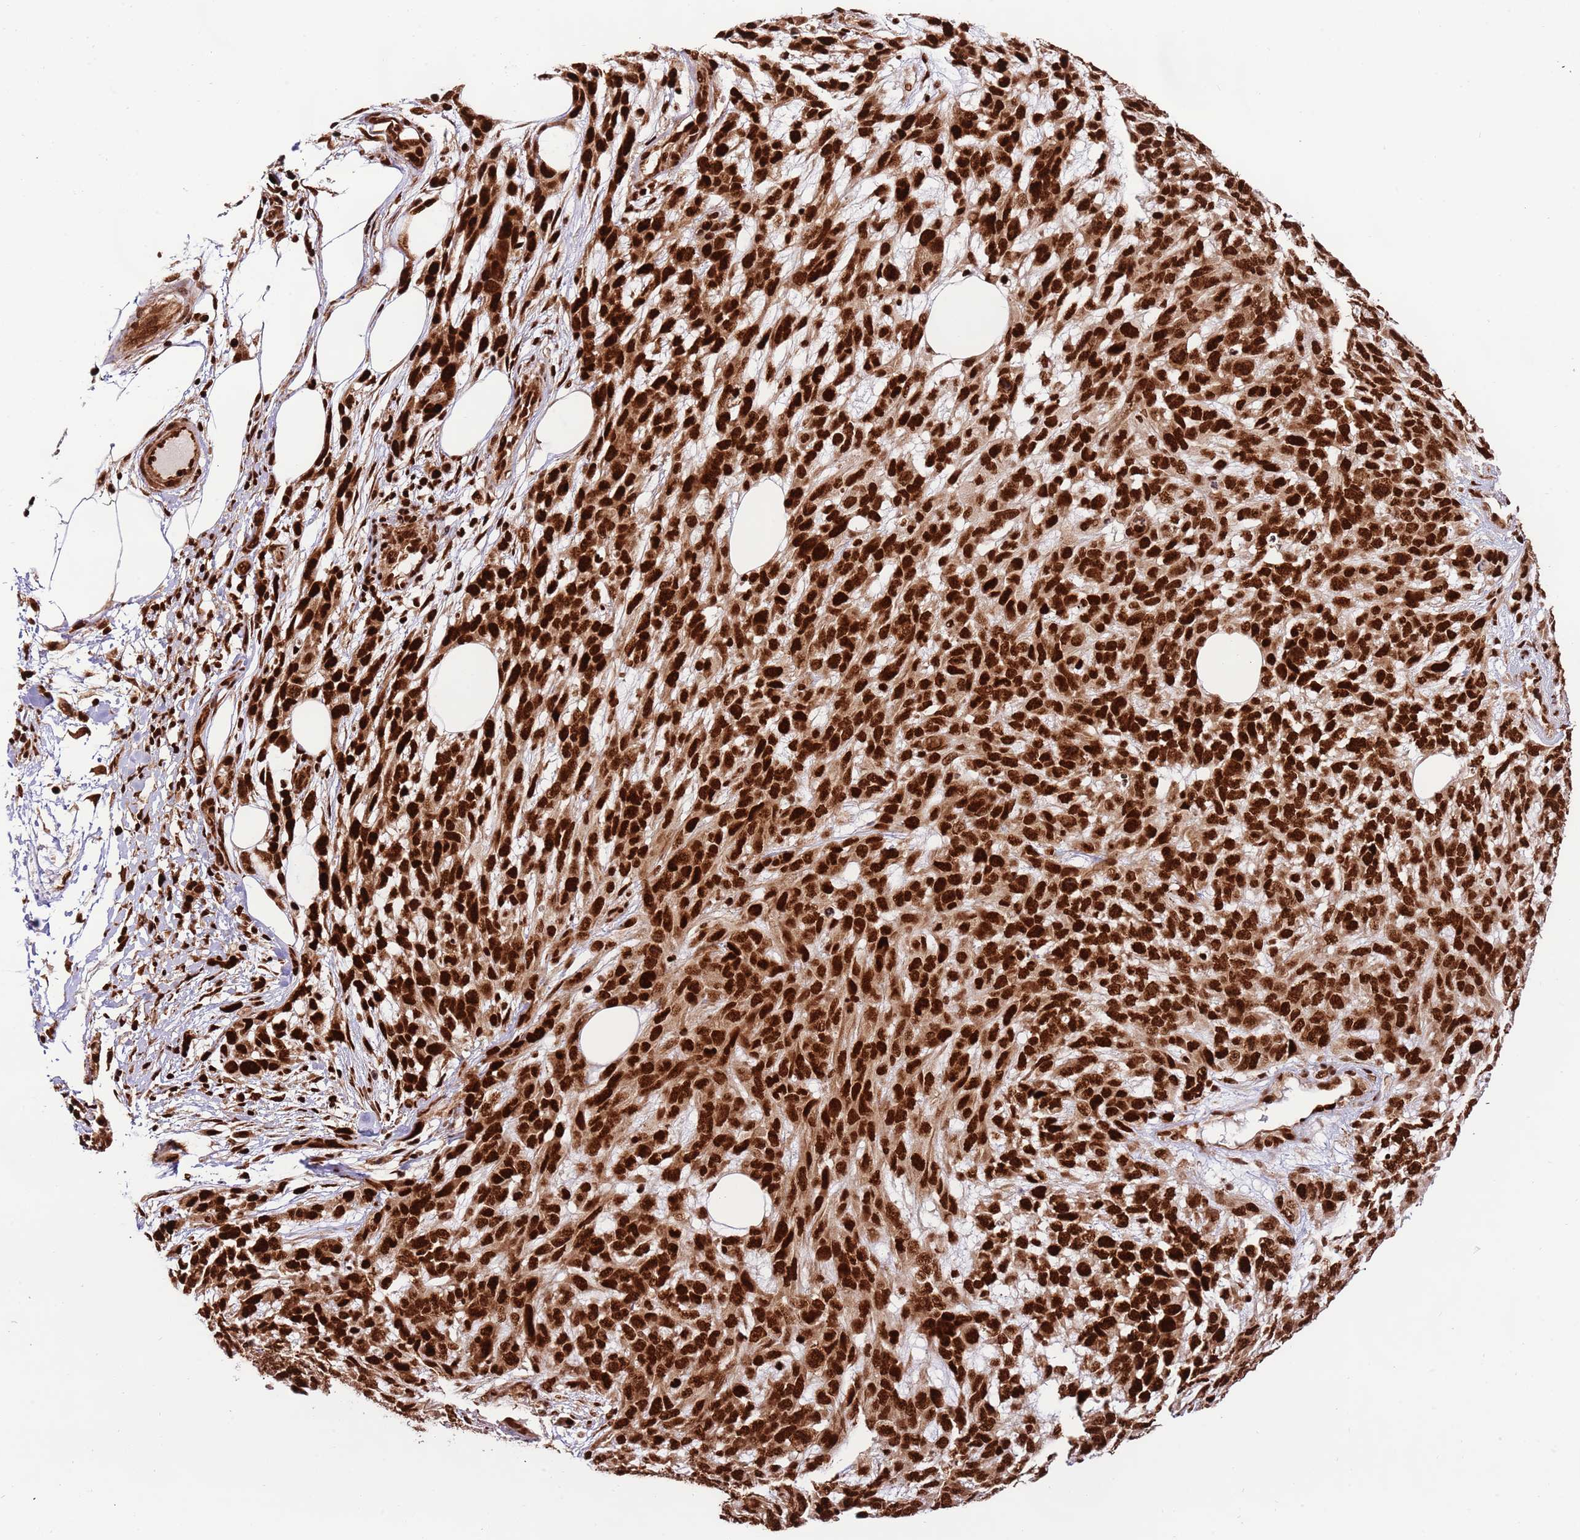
{"staining": {"intensity": "strong", "quantity": ">75%", "location": "nuclear"}, "tissue": "melanoma", "cell_type": "Tumor cells", "image_type": "cancer", "snomed": [{"axis": "morphology", "description": "Normal morphology"}, {"axis": "morphology", "description": "Malignant melanoma, NOS"}, {"axis": "topography", "description": "Skin"}], "caption": "Immunohistochemistry (IHC) of human melanoma exhibits high levels of strong nuclear positivity in about >75% of tumor cells. The staining was performed using DAB to visualize the protein expression in brown, while the nuclei were stained in blue with hematoxylin (Magnification: 20x).", "gene": "RIF1", "patient": {"sex": "female", "age": 72}}